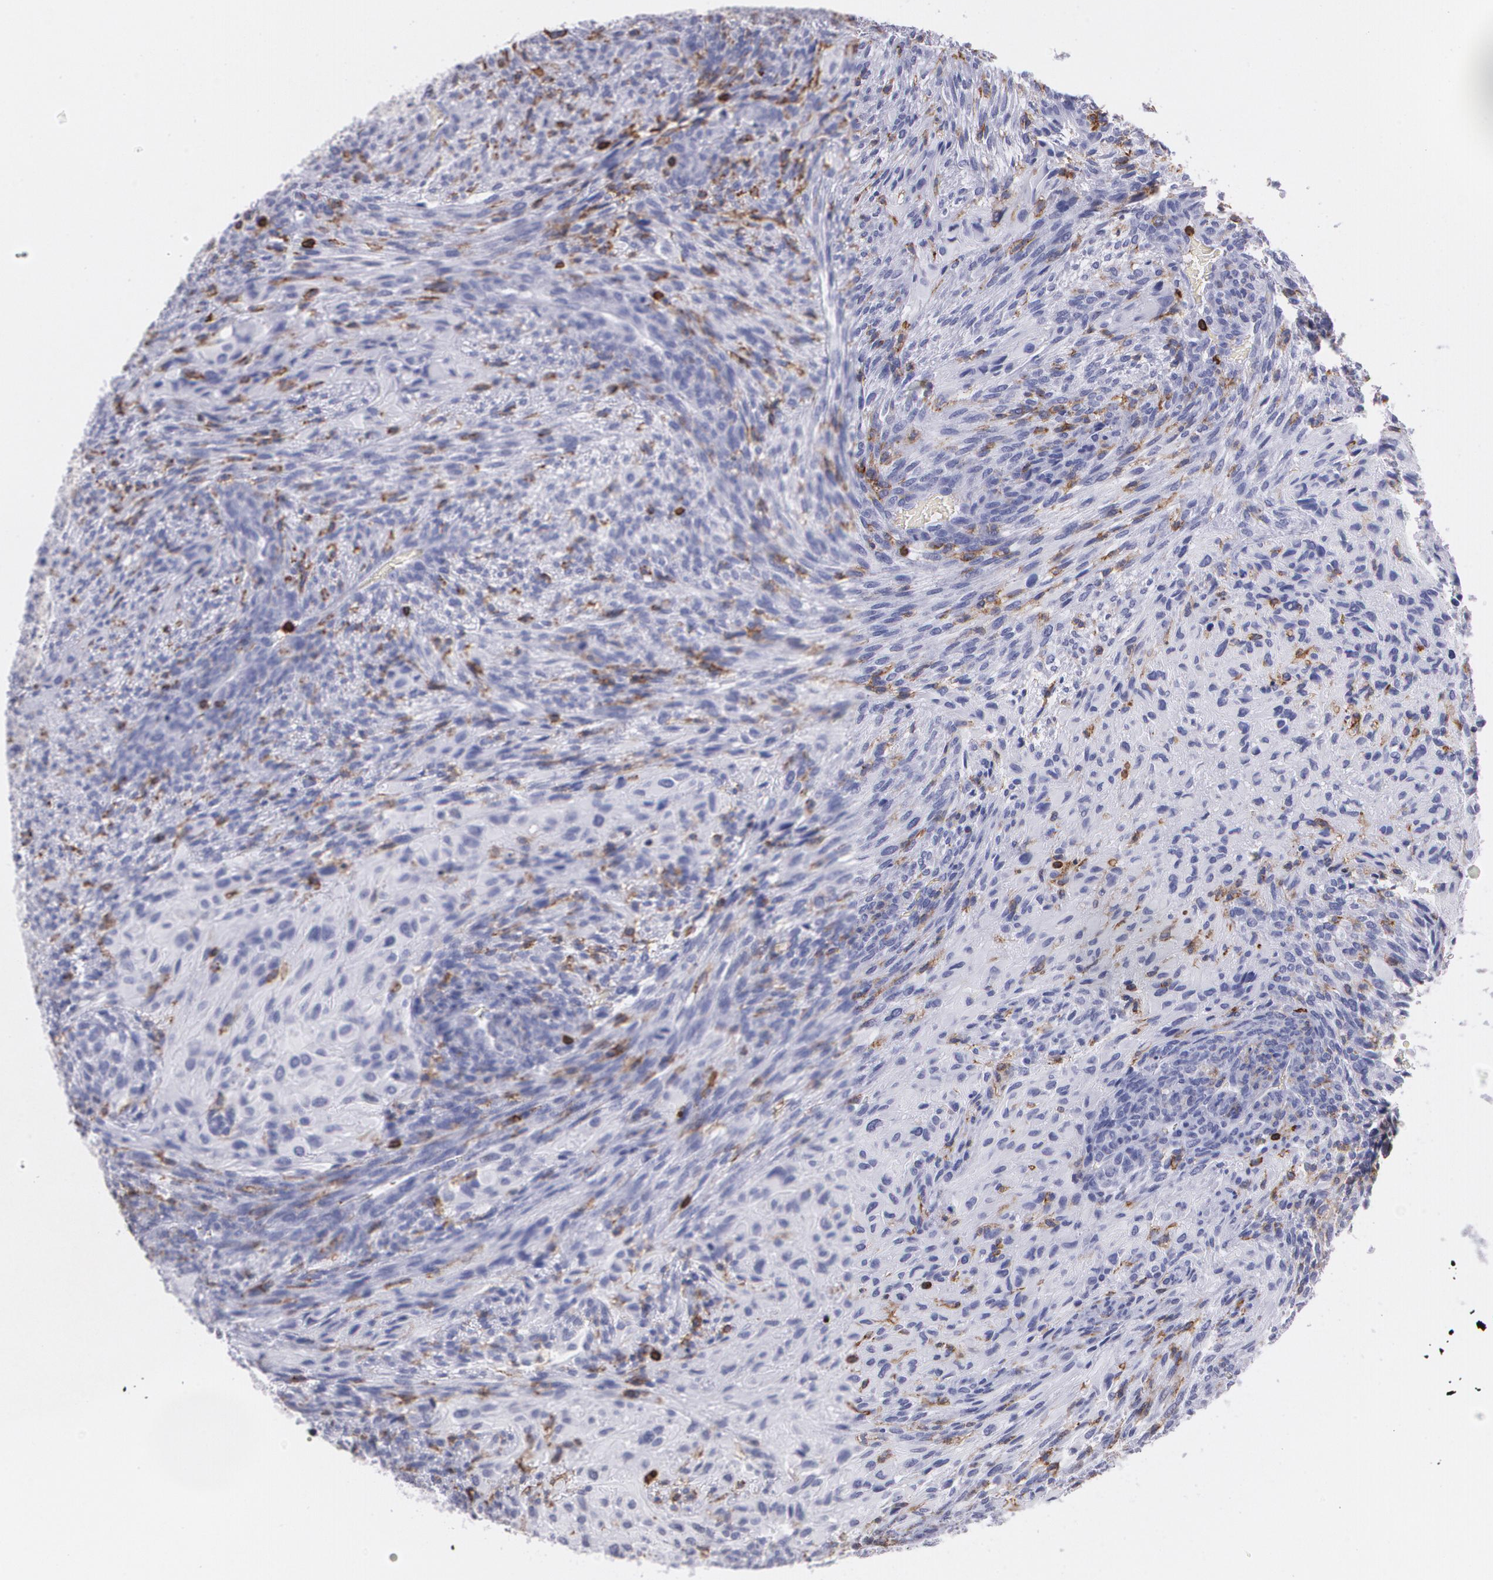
{"staining": {"intensity": "negative", "quantity": "none", "location": "none"}, "tissue": "glioma", "cell_type": "Tumor cells", "image_type": "cancer", "snomed": [{"axis": "morphology", "description": "Glioma, malignant, High grade"}, {"axis": "topography", "description": "Cerebral cortex"}], "caption": "An image of high-grade glioma (malignant) stained for a protein demonstrates no brown staining in tumor cells.", "gene": "PTPRC", "patient": {"sex": "female", "age": 55}}